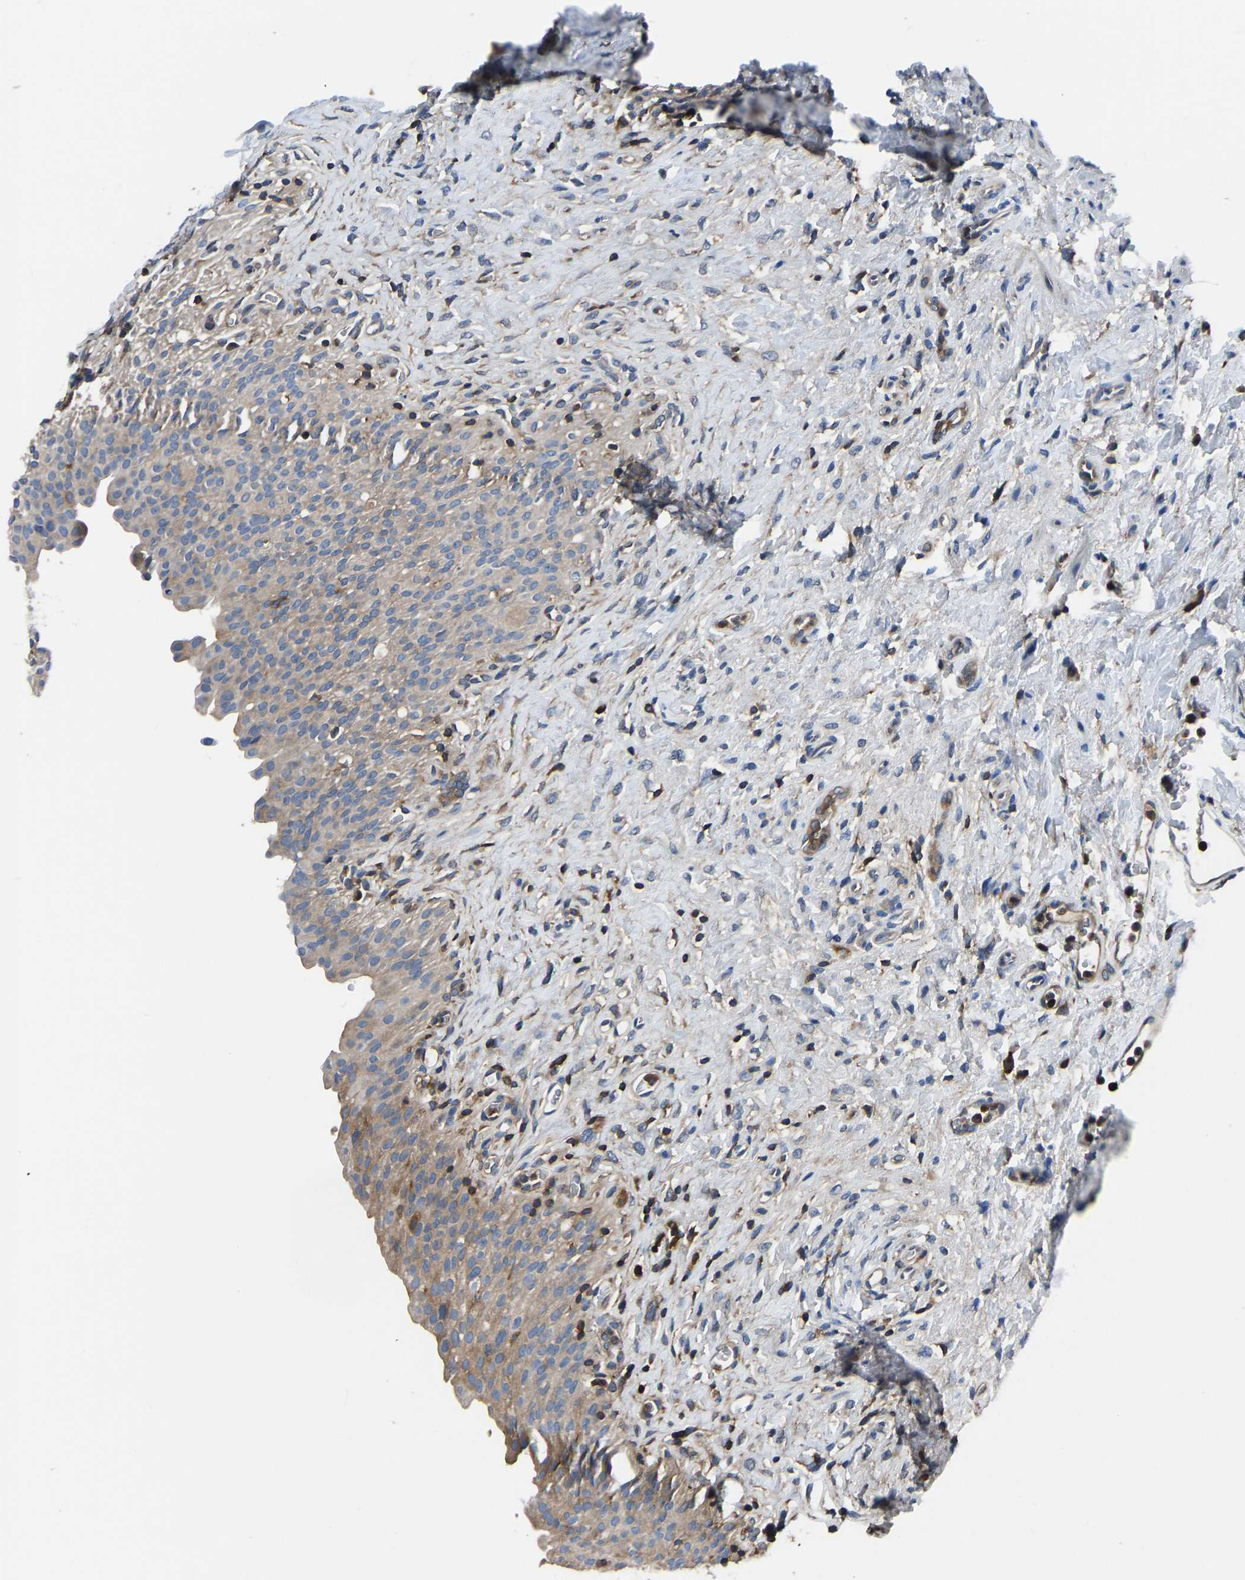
{"staining": {"intensity": "moderate", "quantity": ">75%", "location": "cytoplasmic/membranous"}, "tissue": "urinary bladder", "cell_type": "Urothelial cells", "image_type": "normal", "snomed": [{"axis": "morphology", "description": "Urothelial carcinoma, High grade"}, {"axis": "topography", "description": "Urinary bladder"}], "caption": "IHC staining of benign urinary bladder, which exhibits medium levels of moderate cytoplasmic/membranous positivity in approximately >75% of urothelial cells indicating moderate cytoplasmic/membranous protein positivity. The staining was performed using DAB (3,3'-diaminobenzidine) (brown) for protein detection and nuclei were counterstained in hematoxylin (blue).", "gene": "PRKAR1A", "patient": {"sex": "male", "age": 46}}